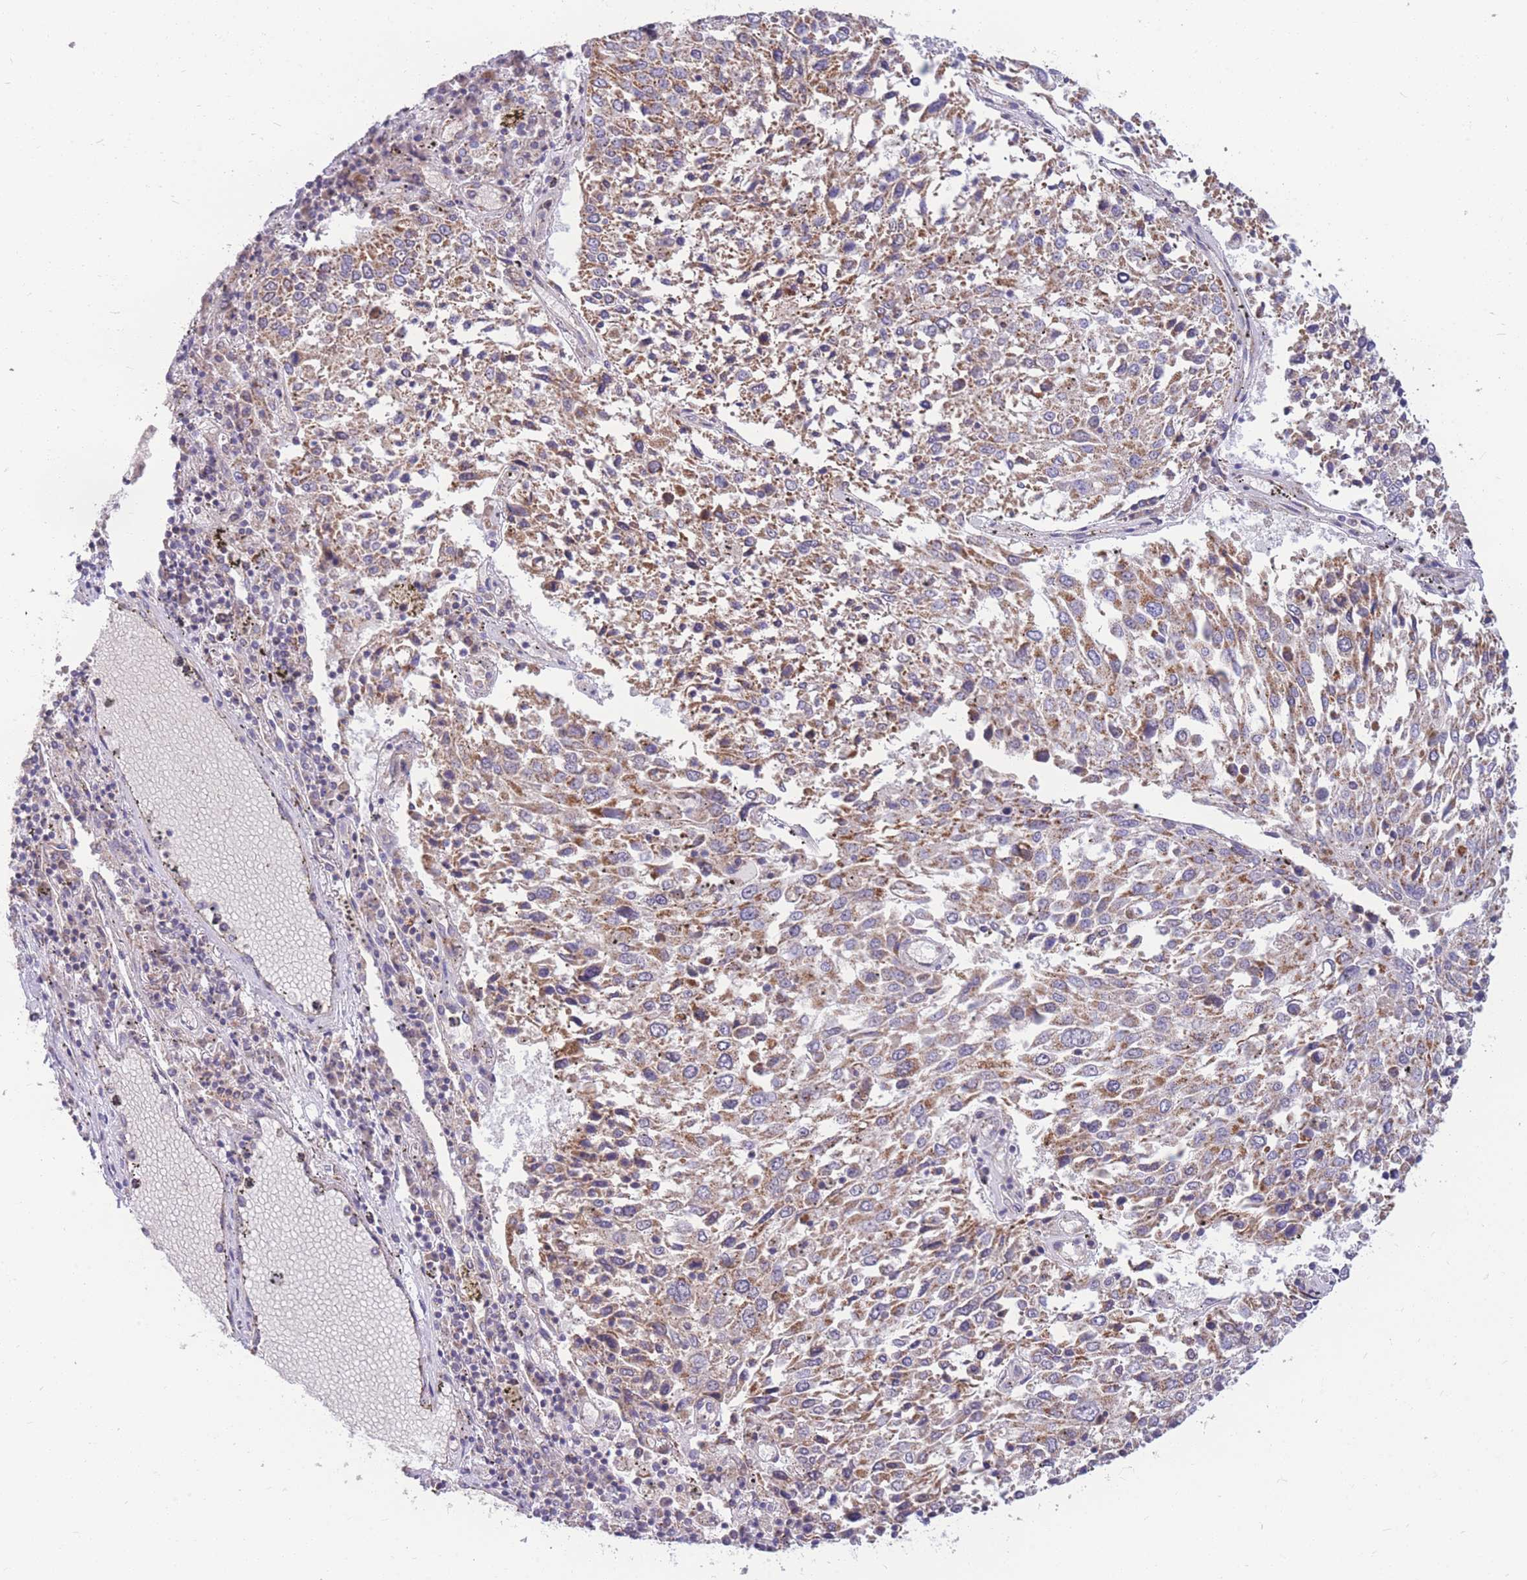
{"staining": {"intensity": "moderate", "quantity": ">75%", "location": "cytoplasmic/membranous"}, "tissue": "lung cancer", "cell_type": "Tumor cells", "image_type": "cancer", "snomed": [{"axis": "morphology", "description": "Squamous cell carcinoma, NOS"}, {"axis": "topography", "description": "Lung"}], "caption": "The immunohistochemical stain highlights moderate cytoplasmic/membranous staining in tumor cells of squamous cell carcinoma (lung) tissue.", "gene": "MRPS9", "patient": {"sex": "male", "age": 65}}